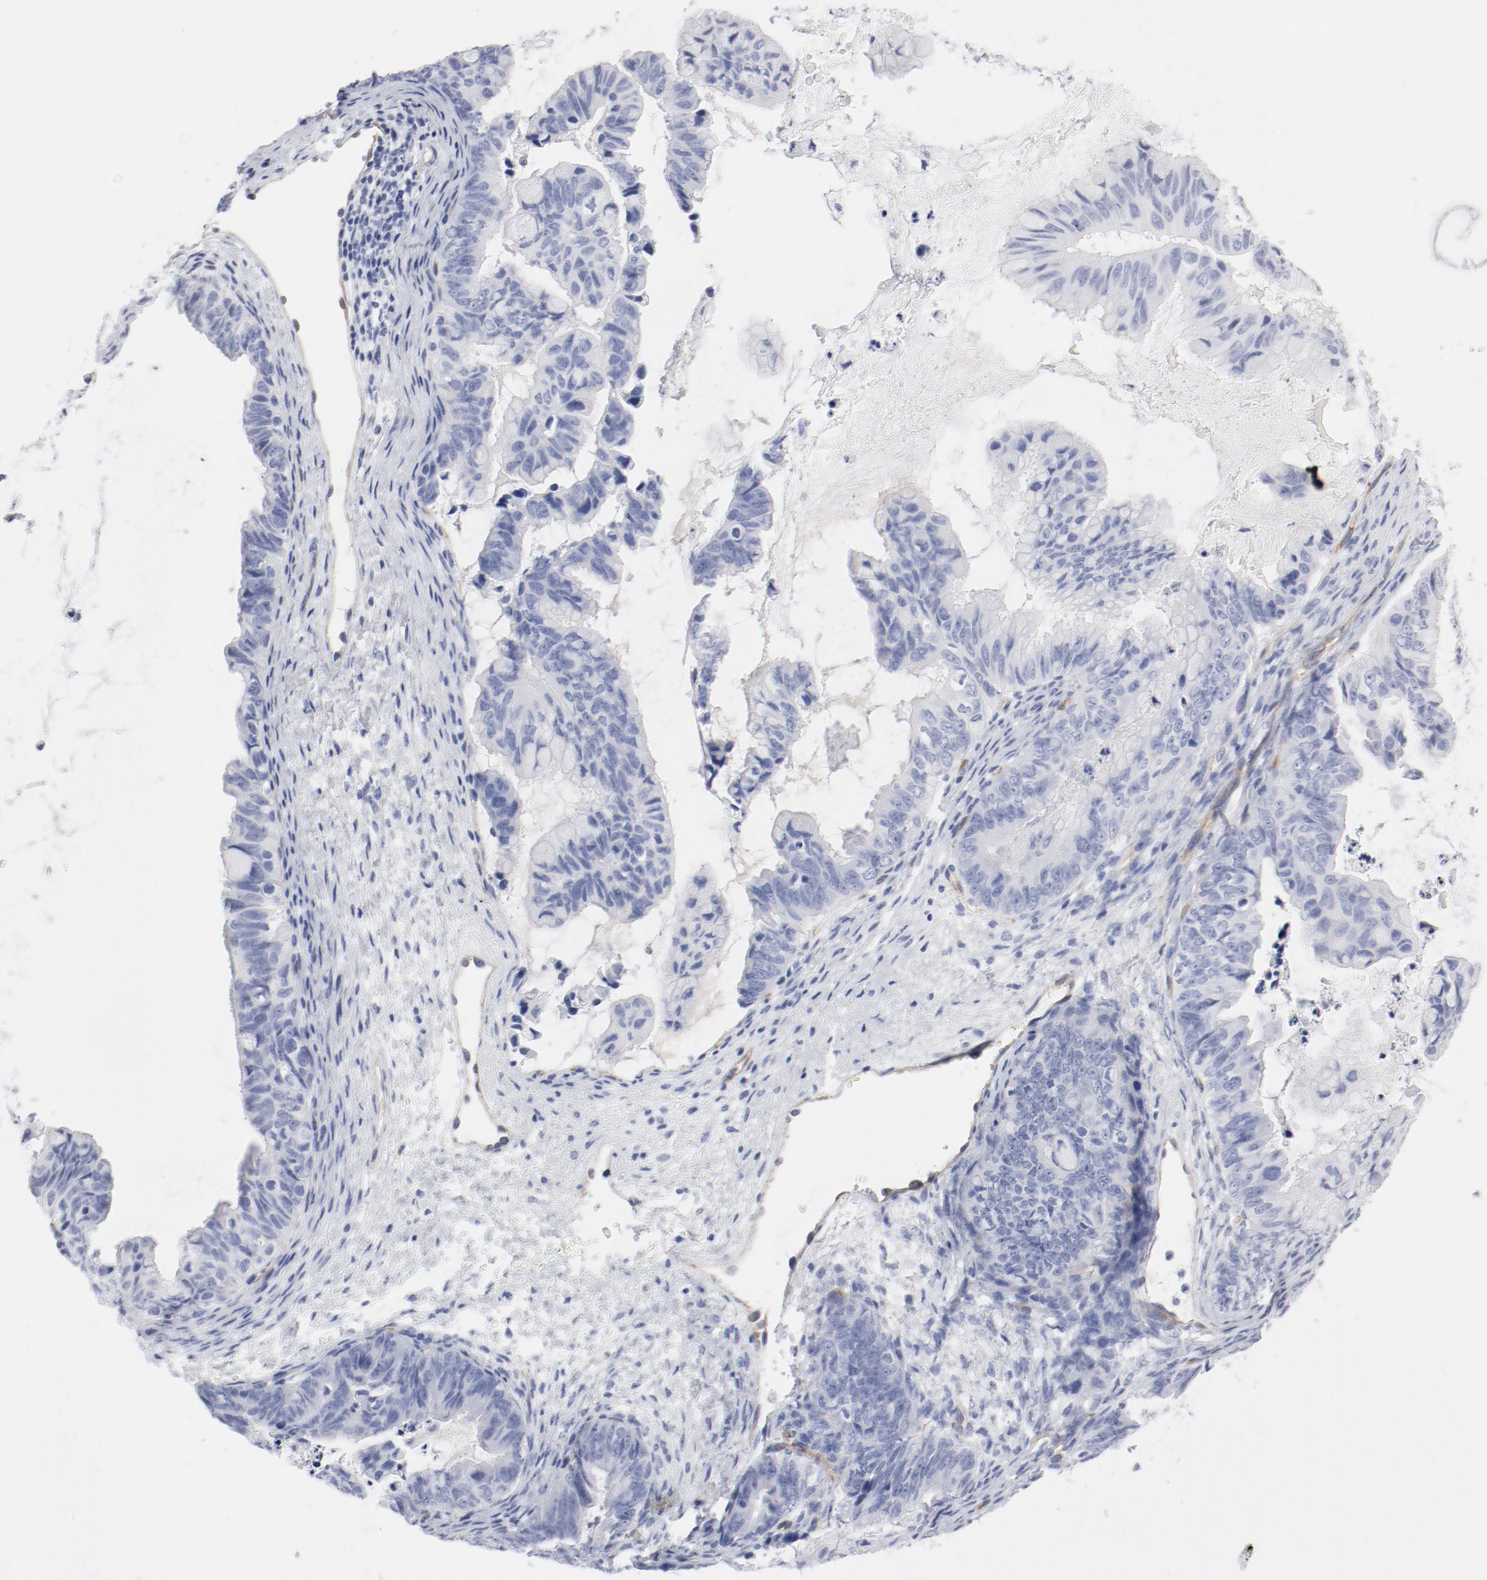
{"staining": {"intensity": "negative", "quantity": "none", "location": "none"}, "tissue": "ovarian cancer", "cell_type": "Tumor cells", "image_type": "cancer", "snomed": [{"axis": "morphology", "description": "Cystadenocarcinoma, mucinous, NOS"}, {"axis": "topography", "description": "Ovary"}], "caption": "Human ovarian cancer (mucinous cystadenocarcinoma) stained for a protein using immunohistochemistry (IHC) demonstrates no staining in tumor cells.", "gene": "SHANK3", "patient": {"sex": "female", "age": 36}}